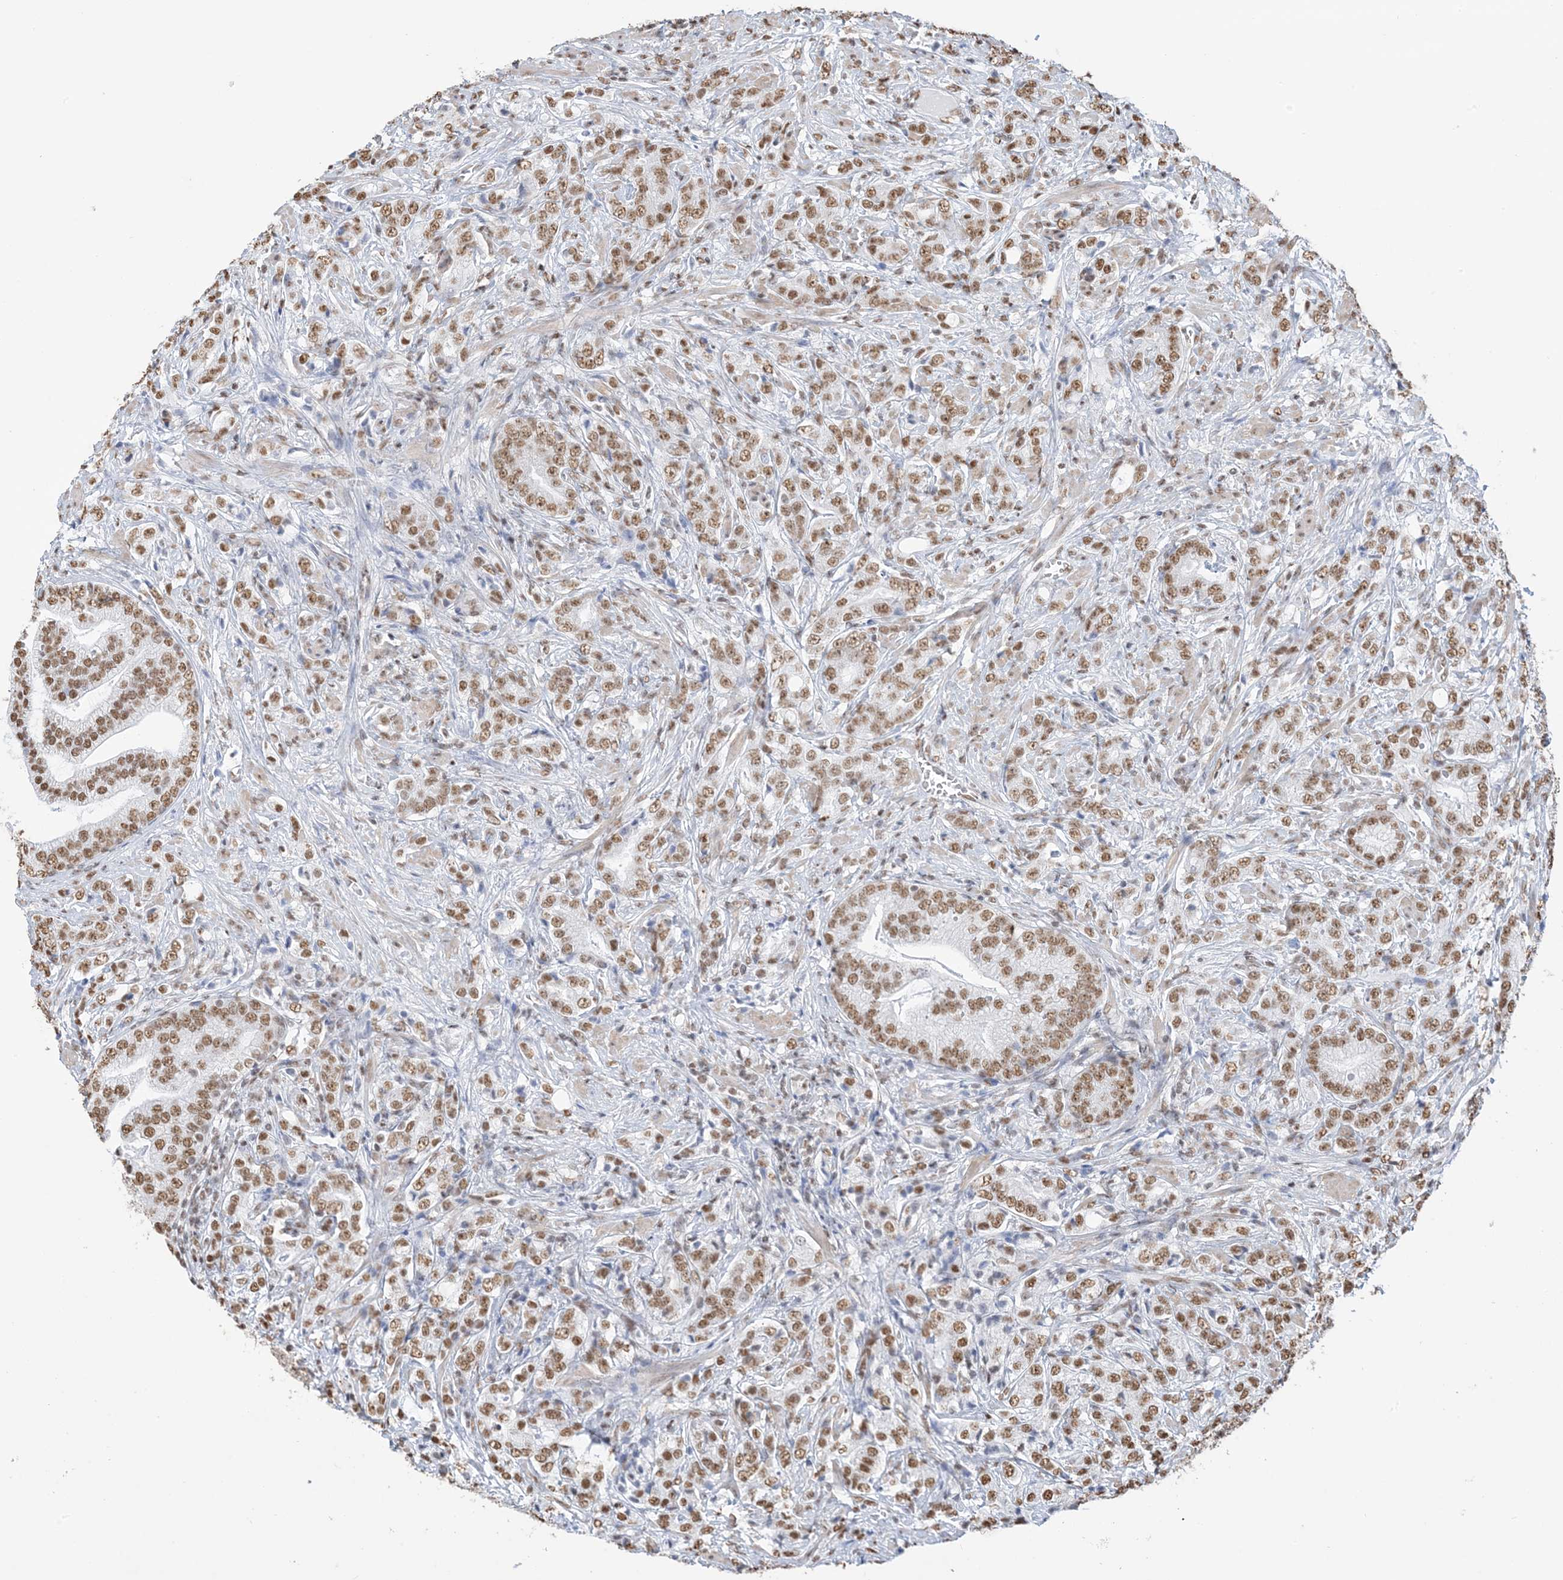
{"staining": {"intensity": "moderate", "quantity": ">75%", "location": "nuclear"}, "tissue": "prostate cancer", "cell_type": "Tumor cells", "image_type": "cancer", "snomed": [{"axis": "morphology", "description": "Adenocarcinoma, High grade"}, {"axis": "topography", "description": "Prostate"}], "caption": "Immunohistochemical staining of human prostate high-grade adenocarcinoma shows medium levels of moderate nuclear positivity in about >75% of tumor cells. The staining was performed using DAB, with brown indicating positive protein expression. Nuclei are stained blue with hematoxylin.", "gene": "ZNF792", "patient": {"sex": "male", "age": 57}}